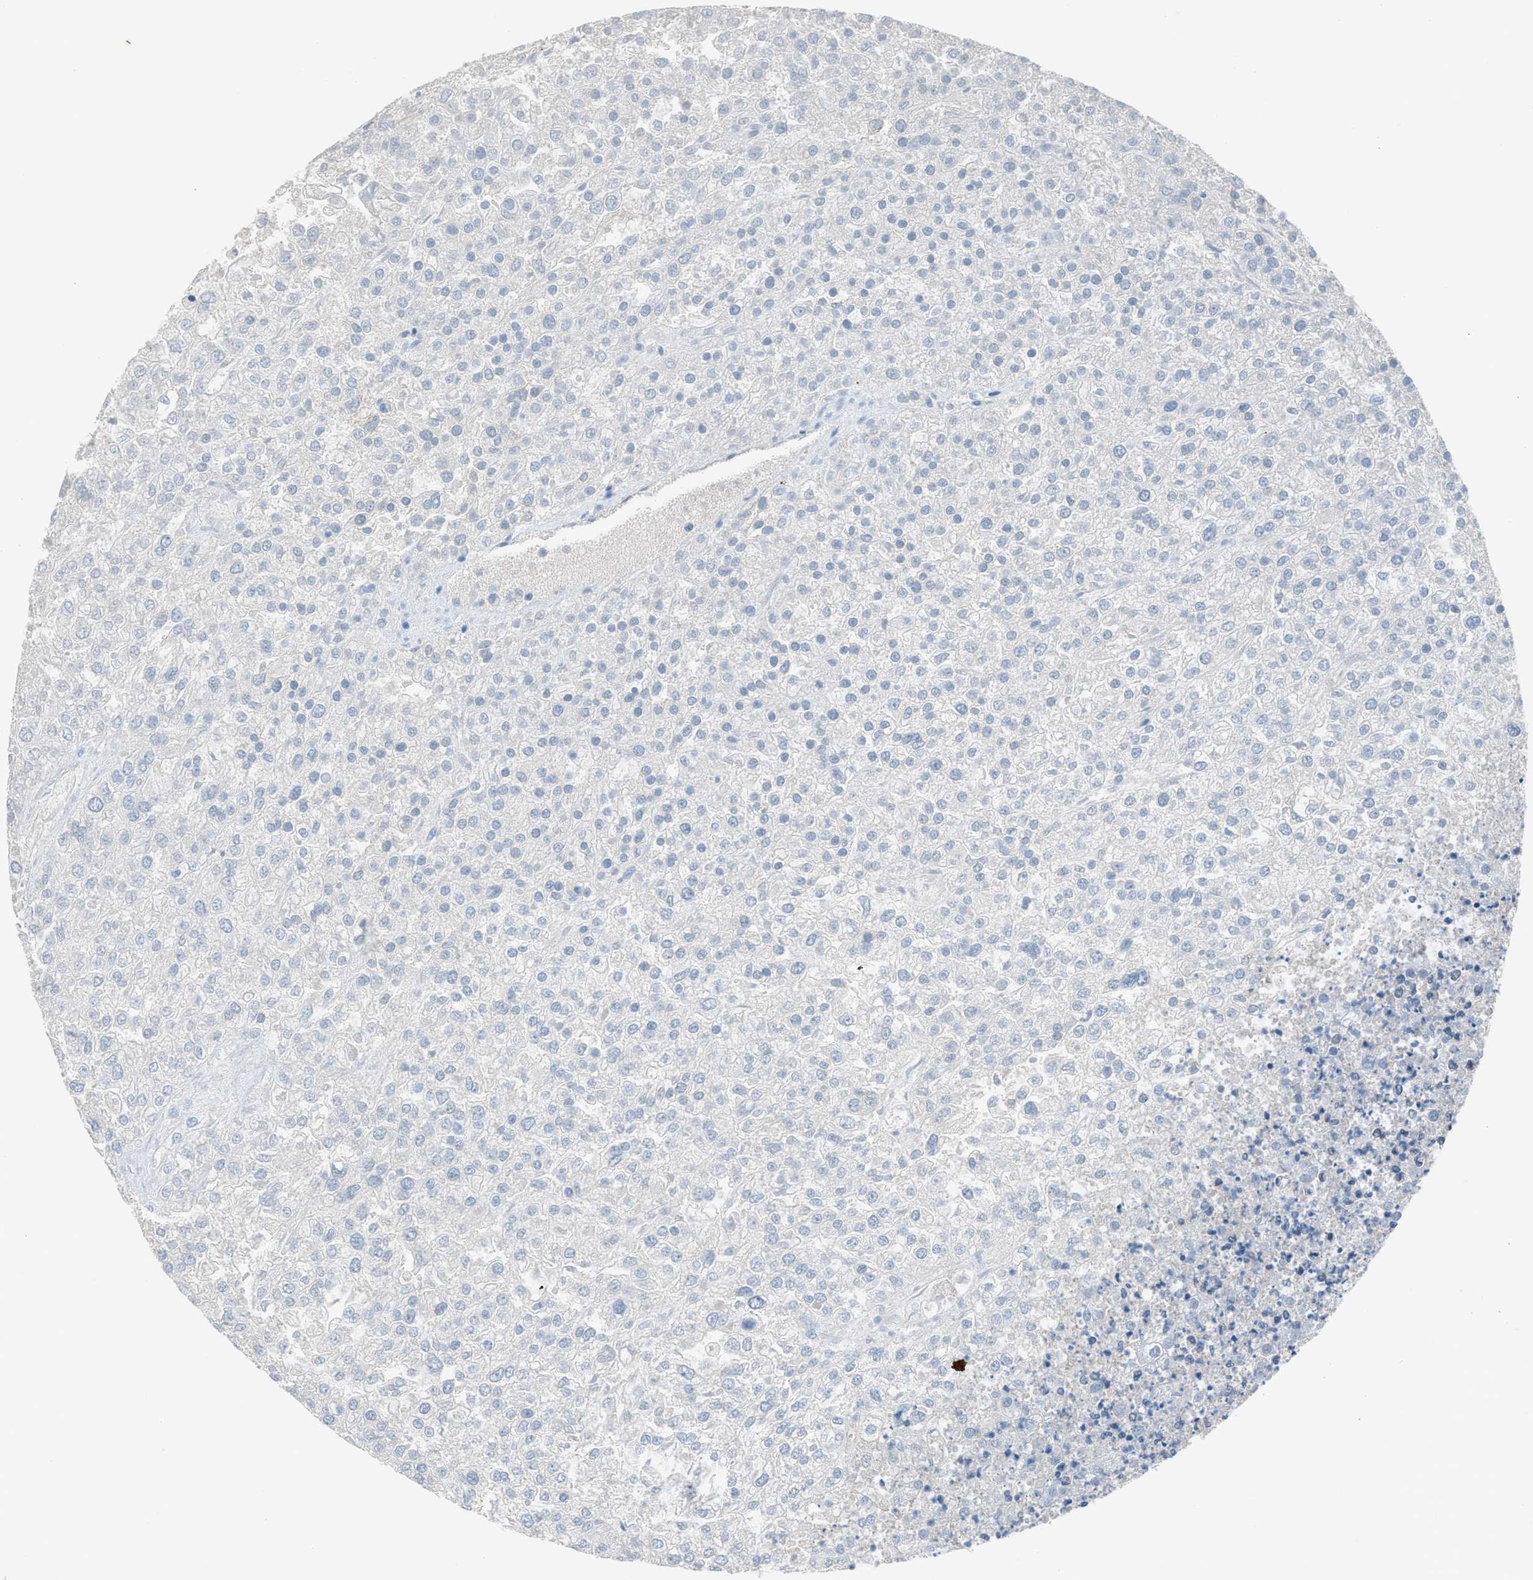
{"staining": {"intensity": "negative", "quantity": "none", "location": "none"}, "tissue": "renal cancer", "cell_type": "Tumor cells", "image_type": "cancer", "snomed": [{"axis": "morphology", "description": "Adenocarcinoma, NOS"}, {"axis": "topography", "description": "Kidney"}], "caption": "Immunohistochemistry (IHC) photomicrograph of neoplastic tissue: renal cancer (adenocarcinoma) stained with DAB reveals no significant protein expression in tumor cells.", "gene": "ANAPC11", "patient": {"sex": "female", "age": 54}}